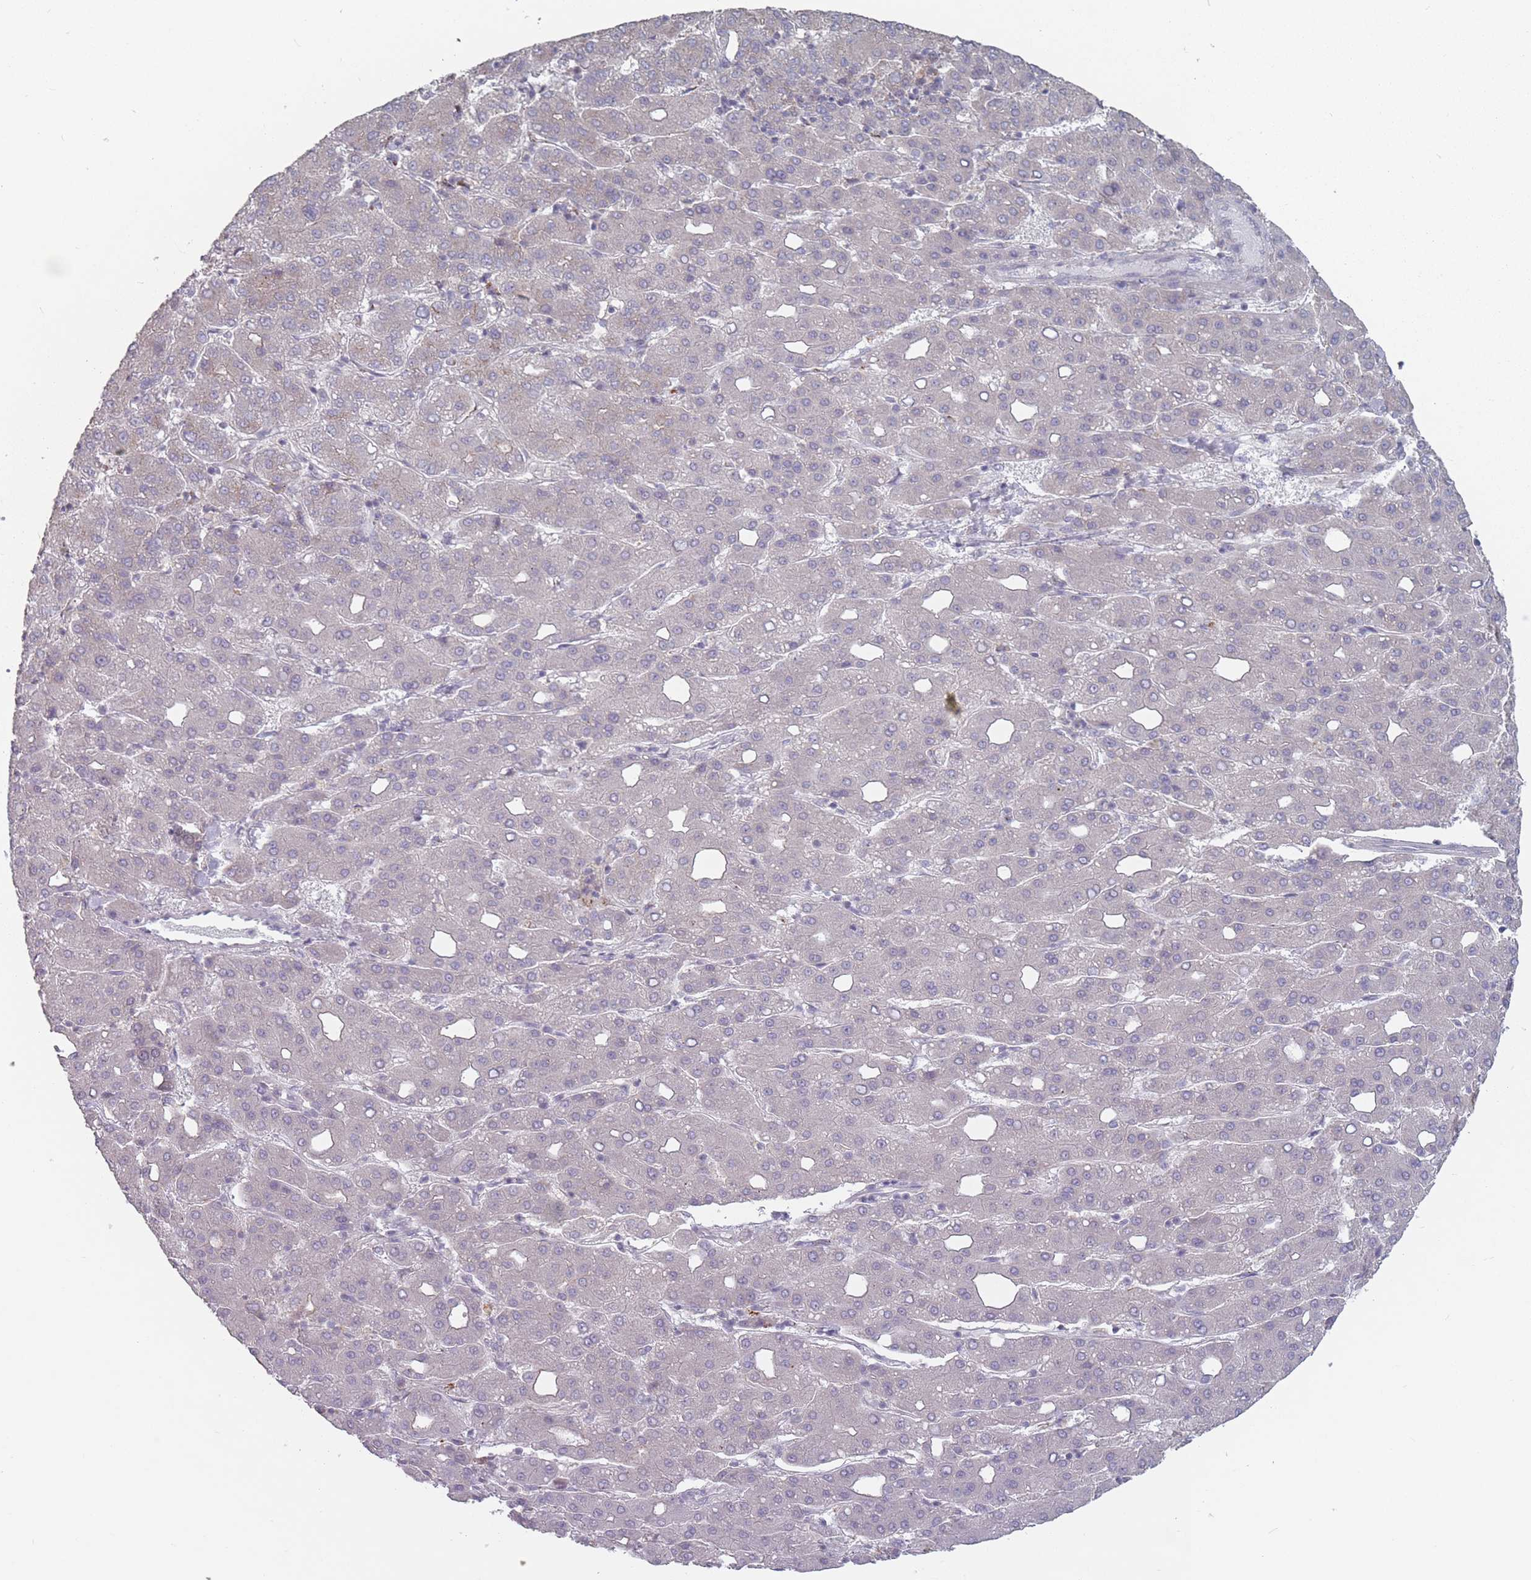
{"staining": {"intensity": "negative", "quantity": "none", "location": "none"}, "tissue": "liver cancer", "cell_type": "Tumor cells", "image_type": "cancer", "snomed": [{"axis": "morphology", "description": "Carcinoma, Hepatocellular, NOS"}, {"axis": "topography", "description": "Liver"}], "caption": "An immunohistochemistry (IHC) histopathology image of liver cancer is shown. There is no staining in tumor cells of liver cancer.", "gene": "AKAIN1", "patient": {"sex": "male", "age": 65}}